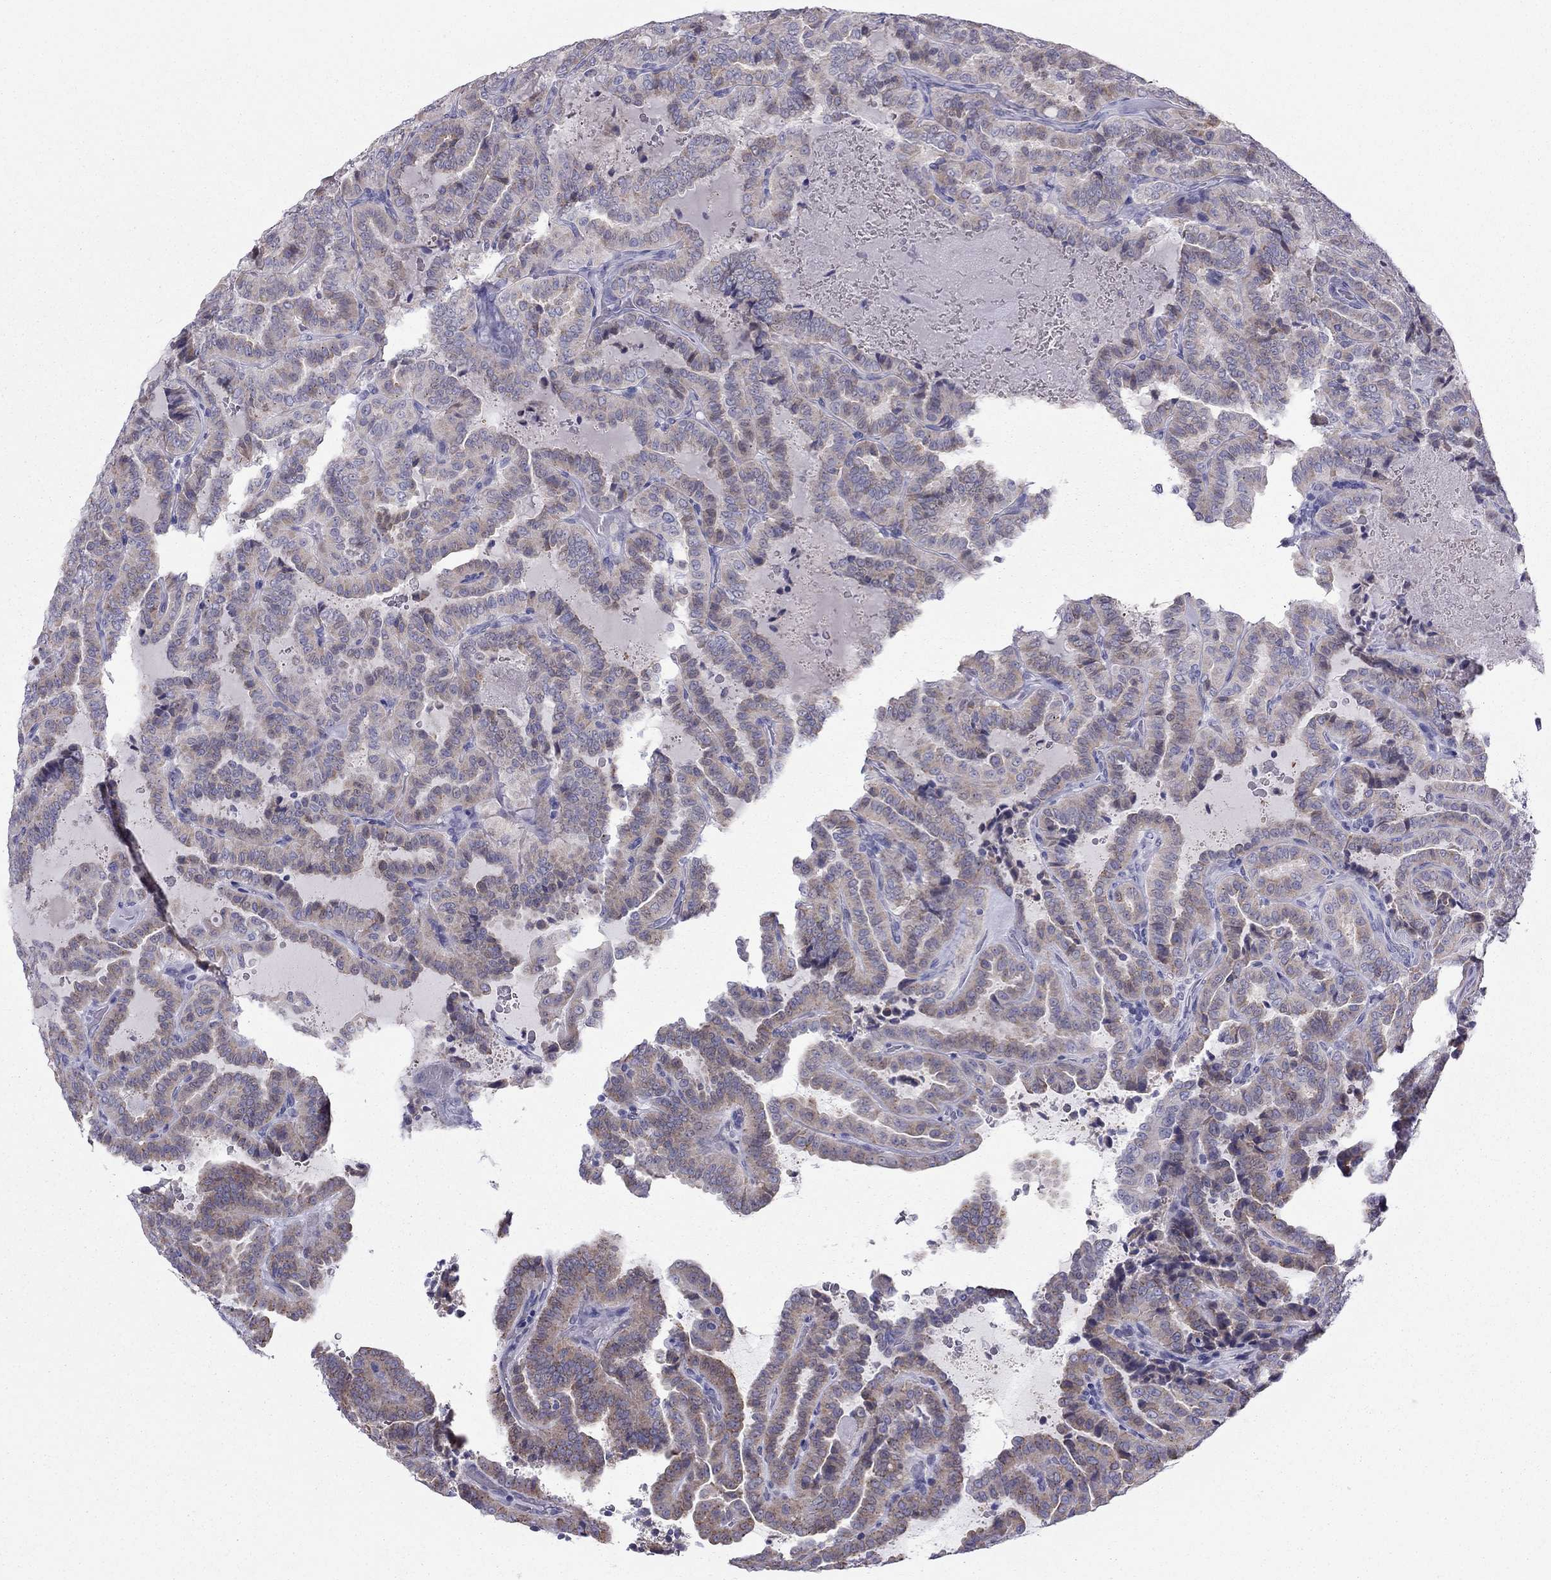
{"staining": {"intensity": "weak", "quantity": ">75%", "location": "cytoplasmic/membranous"}, "tissue": "thyroid cancer", "cell_type": "Tumor cells", "image_type": "cancer", "snomed": [{"axis": "morphology", "description": "Papillary adenocarcinoma, NOS"}, {"axis": "topography", "description": "Thyroid gland"}], "caption": "Tumor cells exhibit weak cytoplasmic/membranous positivity in about >75% of cells in thyroid papillary adenocarcinoma. Nuclei are stained in blue.", "gene": "TEX14", "patient": {"sex": "female", "age": 39}}